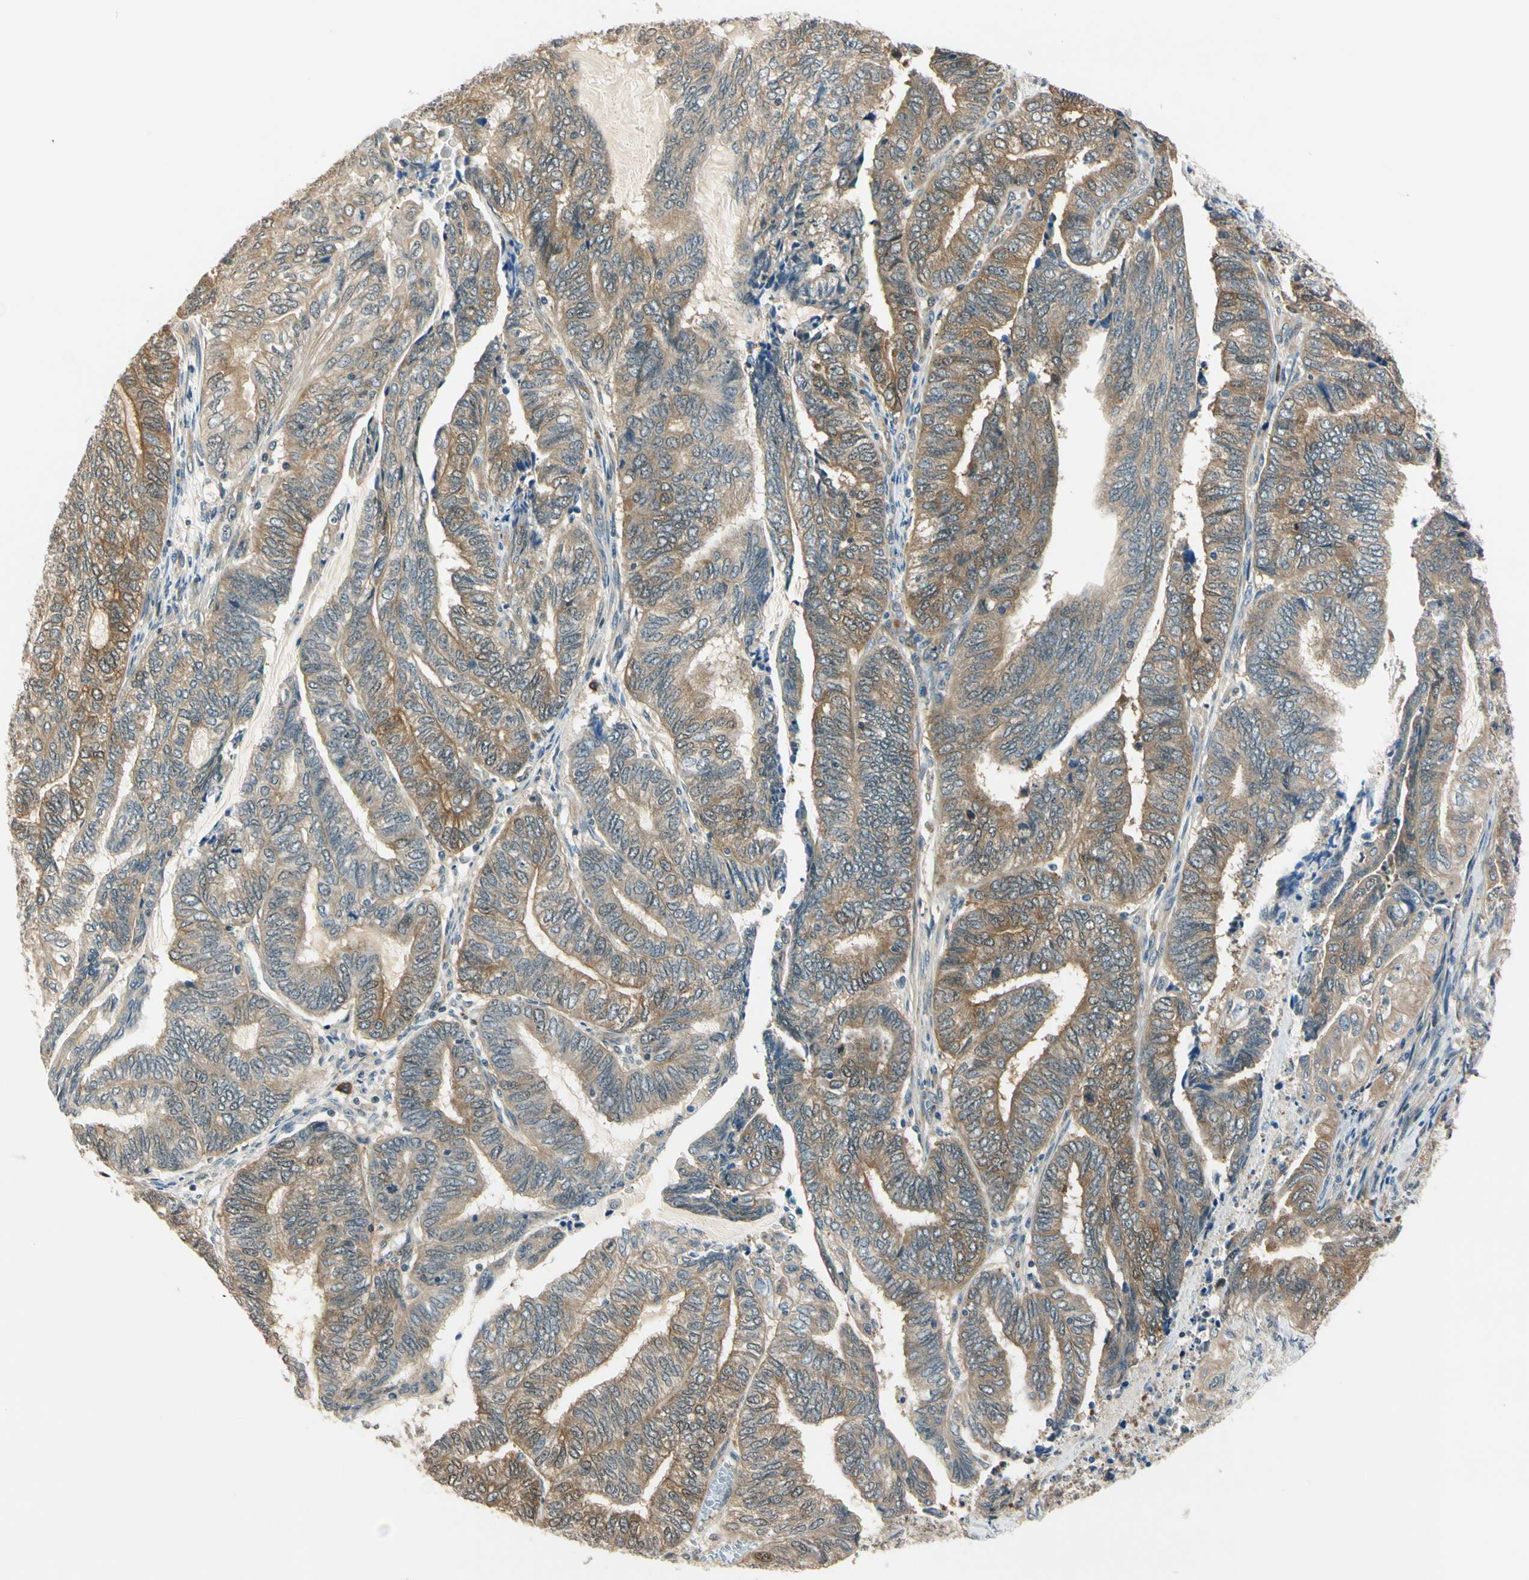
{"staining": {"intensity": "moderate", "quantity": "25%-75%", "location": "cytoplasmic/membranous"}, "tissue": "endometrial cancer", "cell_type": "Tumor cells", "image_type": "cancer", "snomed": [{"axis": "morphology", "description": "Adenocarcinoma, NOS"}, {"axis": "topography", "description": "Uterus"}, {"axis": "topography", "description": "Endometrium"}], "caption": "Protein expression analysis of human adenocarcinoma (endometrial) reveals moderate cytoplasmic/membranous expression in approximately 25%-75% of tumor cells. The protein of interest is shown in brown color, while the nuclei are stained blue.", "gene": "RASGRF1", "patient": {"sex": "female", "age": 70}}